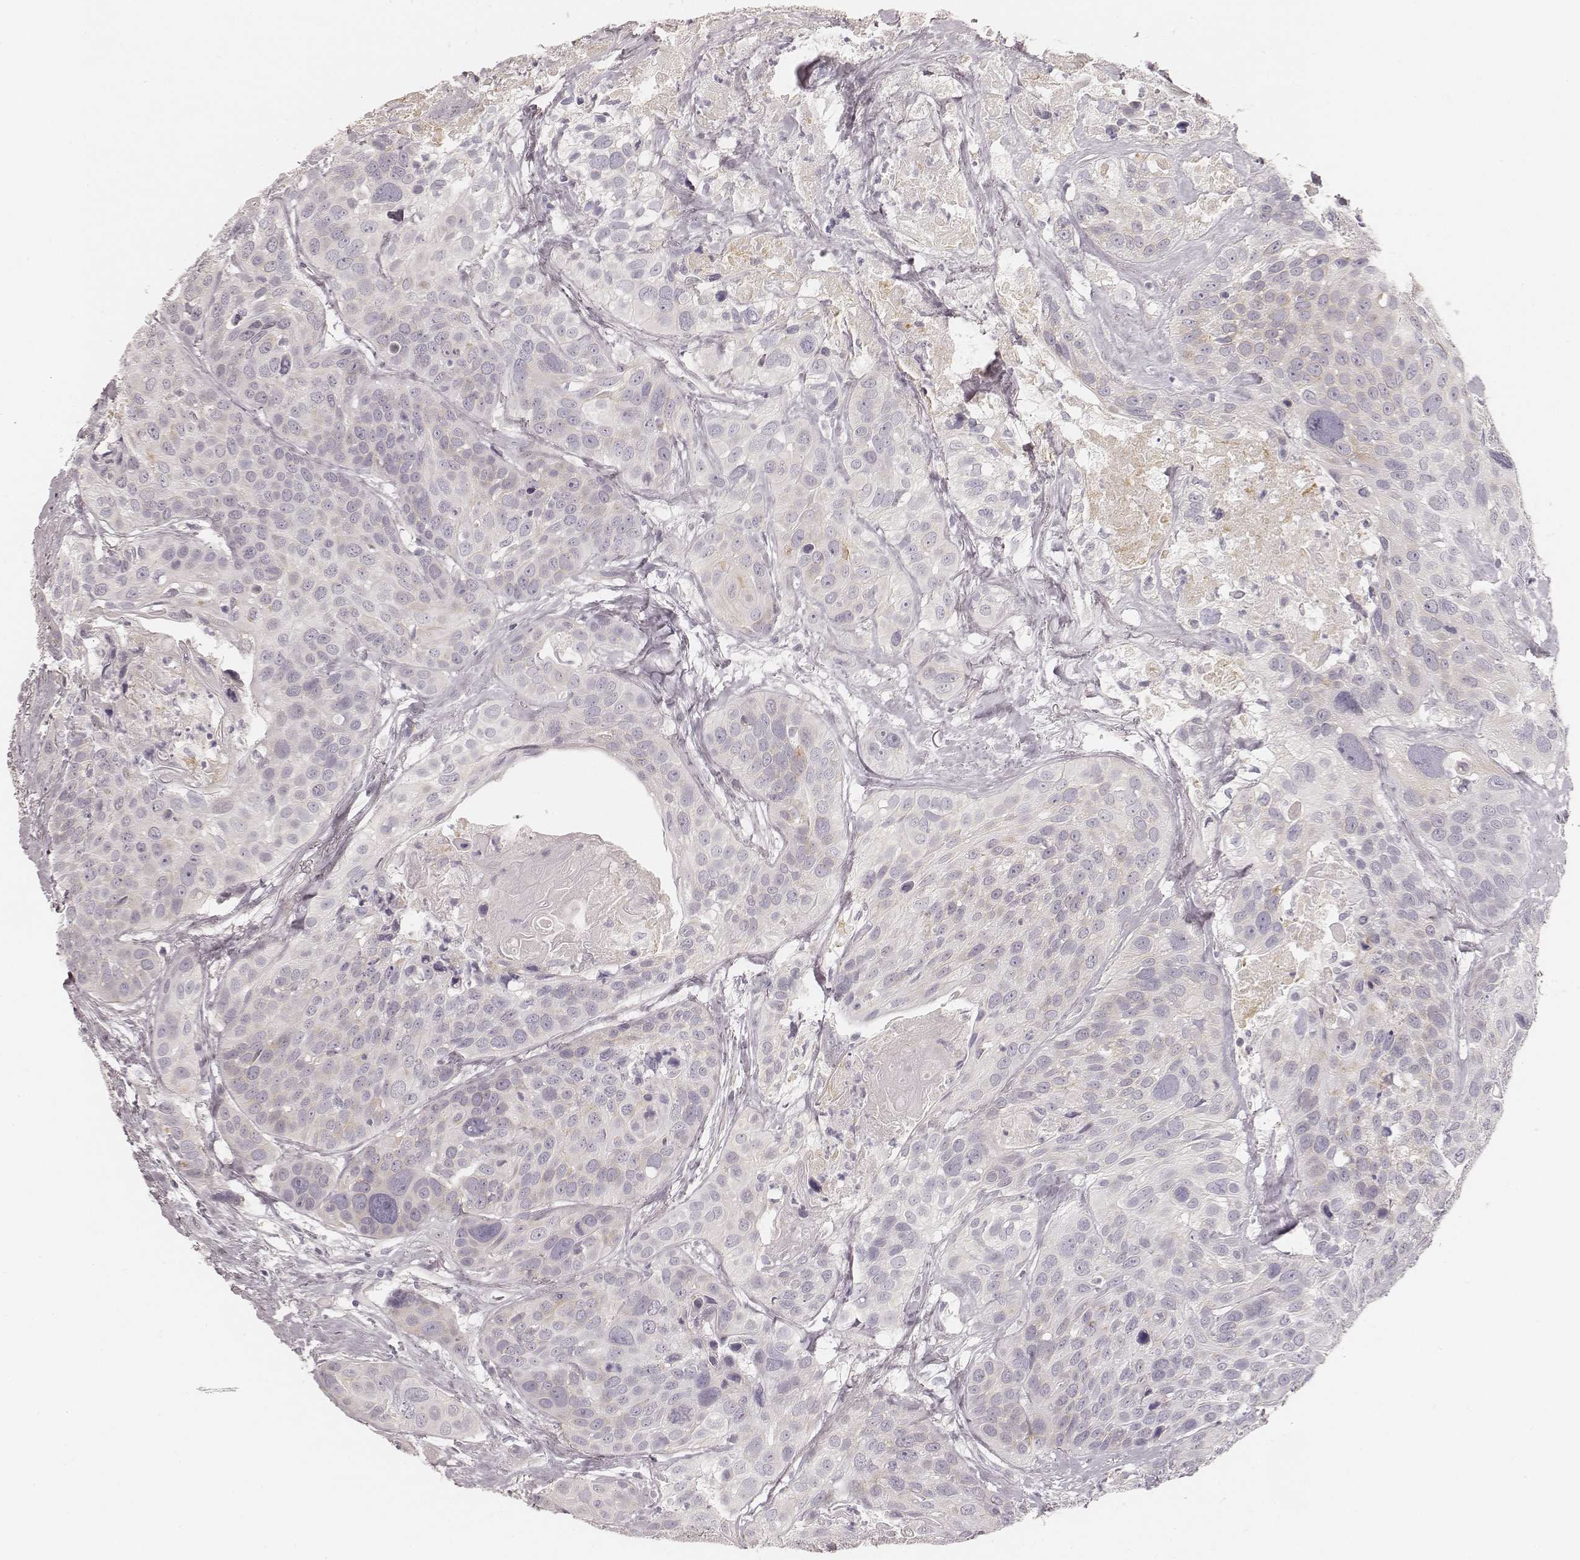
{"staining": {"intensity": "negative", "quantity": "none", "location": "none"}, "tissue": "head and neck cancer", "cell_type": "Tumor cells", "image_type": "cancer", "snomed": [{"axis": "morphology", "description": "Squamous cell carcinoma, NOS"}, {"axis": "topography", "description": "Oral tissue"}, {"axis": "topography", "description": "Head-Neck"}], "caption": "This image is of head and neck squamous cell carcinoma stained with immunohistochemistry (IHC) to label a protein in brown with the nuclei are counter-stained blue. There is no staining in tumor cells.", "gene": "HNF4G", "patient": {"sex": "male", "age": 56}}